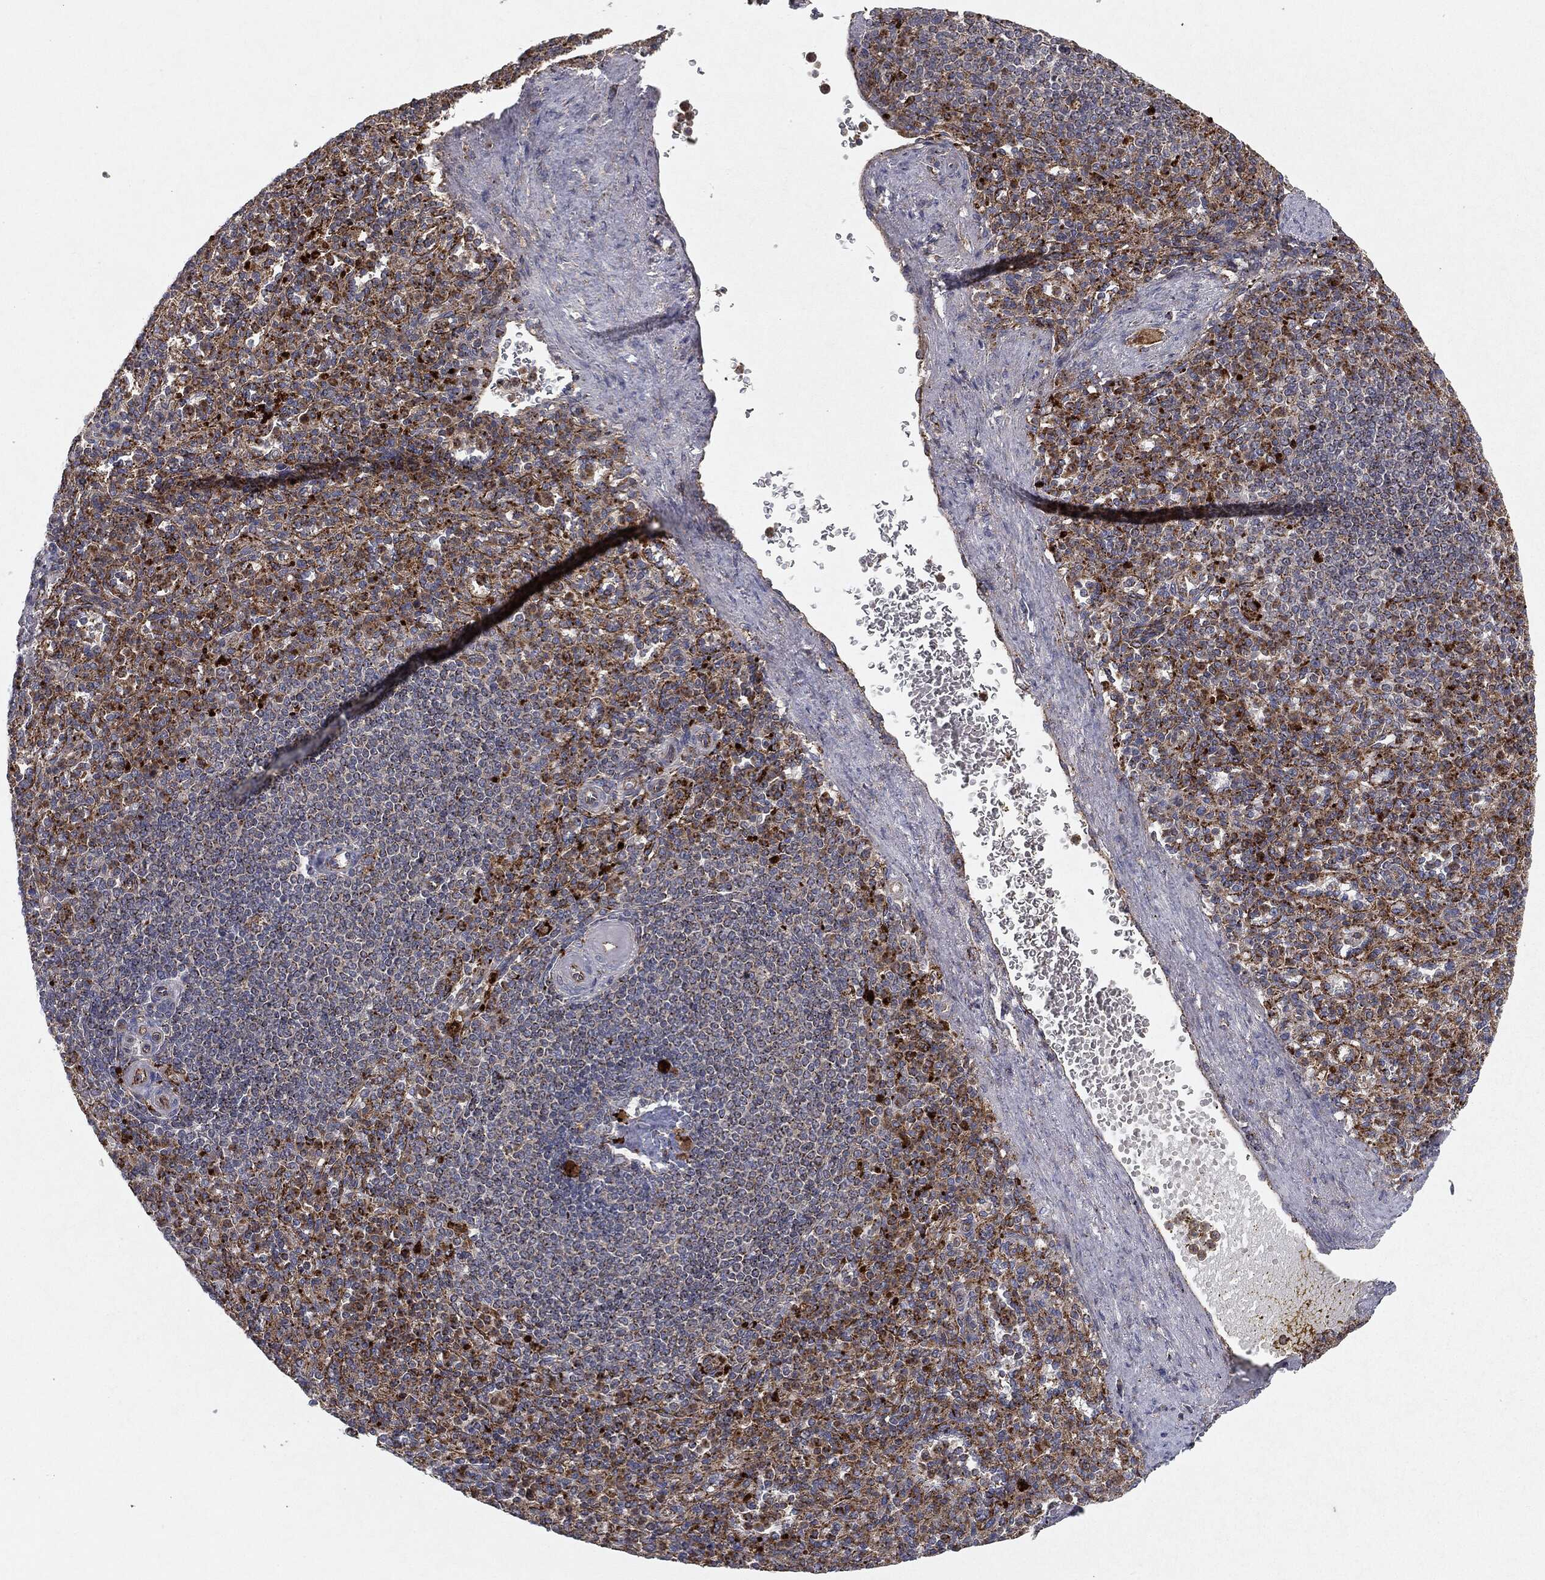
{"staining": {"intensity": "strong", "quantity": "<25%", "location": "cytoplasmic/membranous"}, "tissue": "spleen", "cell_type": "Cells in red pulp", "image_type": "normal", "snomed": [{"axis": "morphology", "description": "Normal tissue, NOS"}, {"axis": "topography", "description": "Spleen"}], "caption": "Immunohistochemical staining of benign human spleen exhibits <25% levels of strong cytoplasmic/membranous protein staining in about <25% of cells in red pulp.", "gene": "CTSA", "patient": {"sex": "female", "age": 74}}